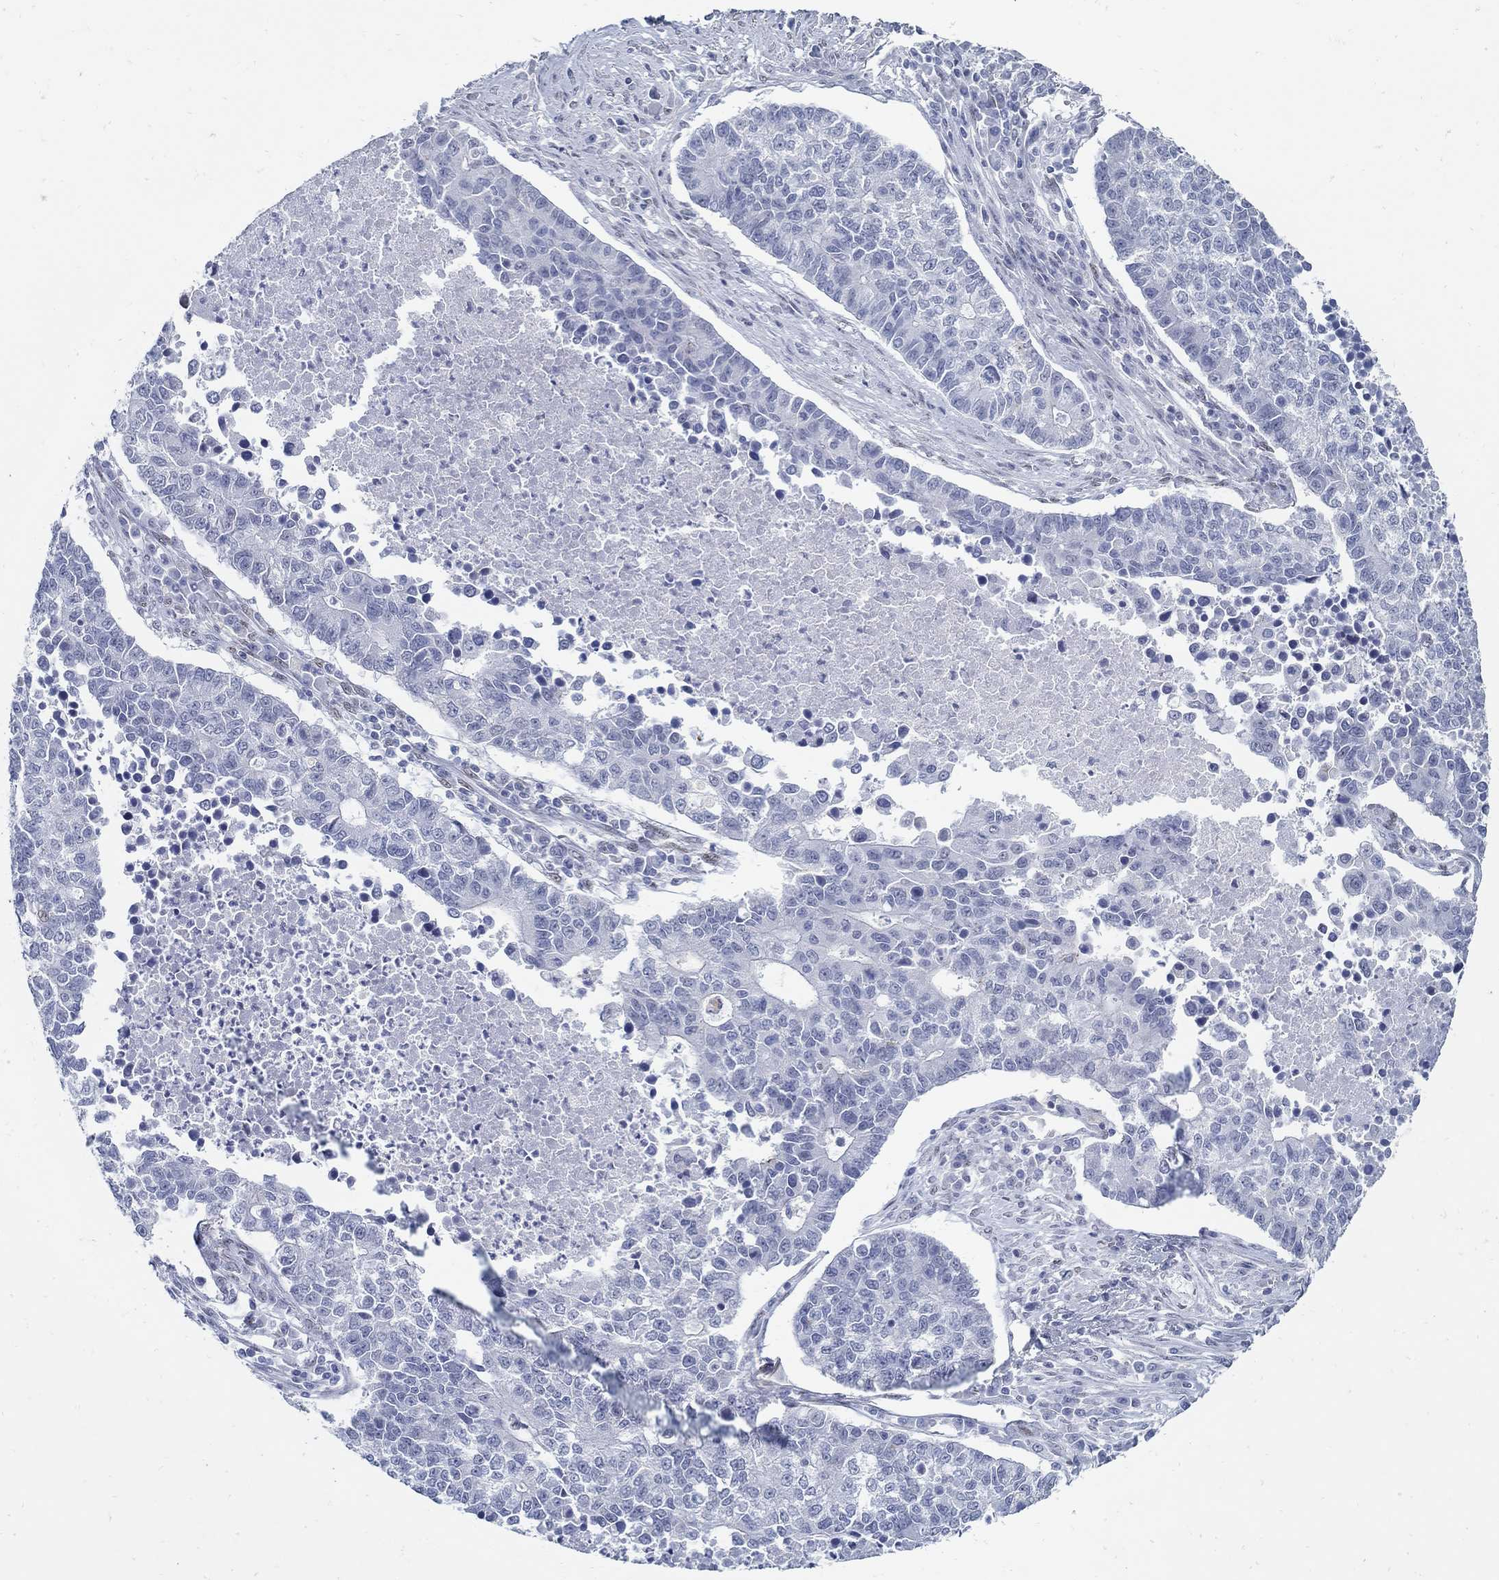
{"staining": {"intensity": "negative", "quantity": "none", "location": "none"}, "tissue": "lung cancer", "cell_type": "Tumor cells", "image_type": "cancer", "snomed": [{"axis": "morphology", "description": "Adenocarcinoma, NOS"}, {"axis": "topography", "description": "Lung"}], "caption": "High power microscopy micrograph of an immunohistochemistry histopathology image of lung cancer (adenocarcinoma), revealing no significant positivity in tumor cells. (DAB (3,3'-diaminobenzidine) IHC, high magnification).", "gene": "USP29", "patient": {"sex": "male", "age": 57}}